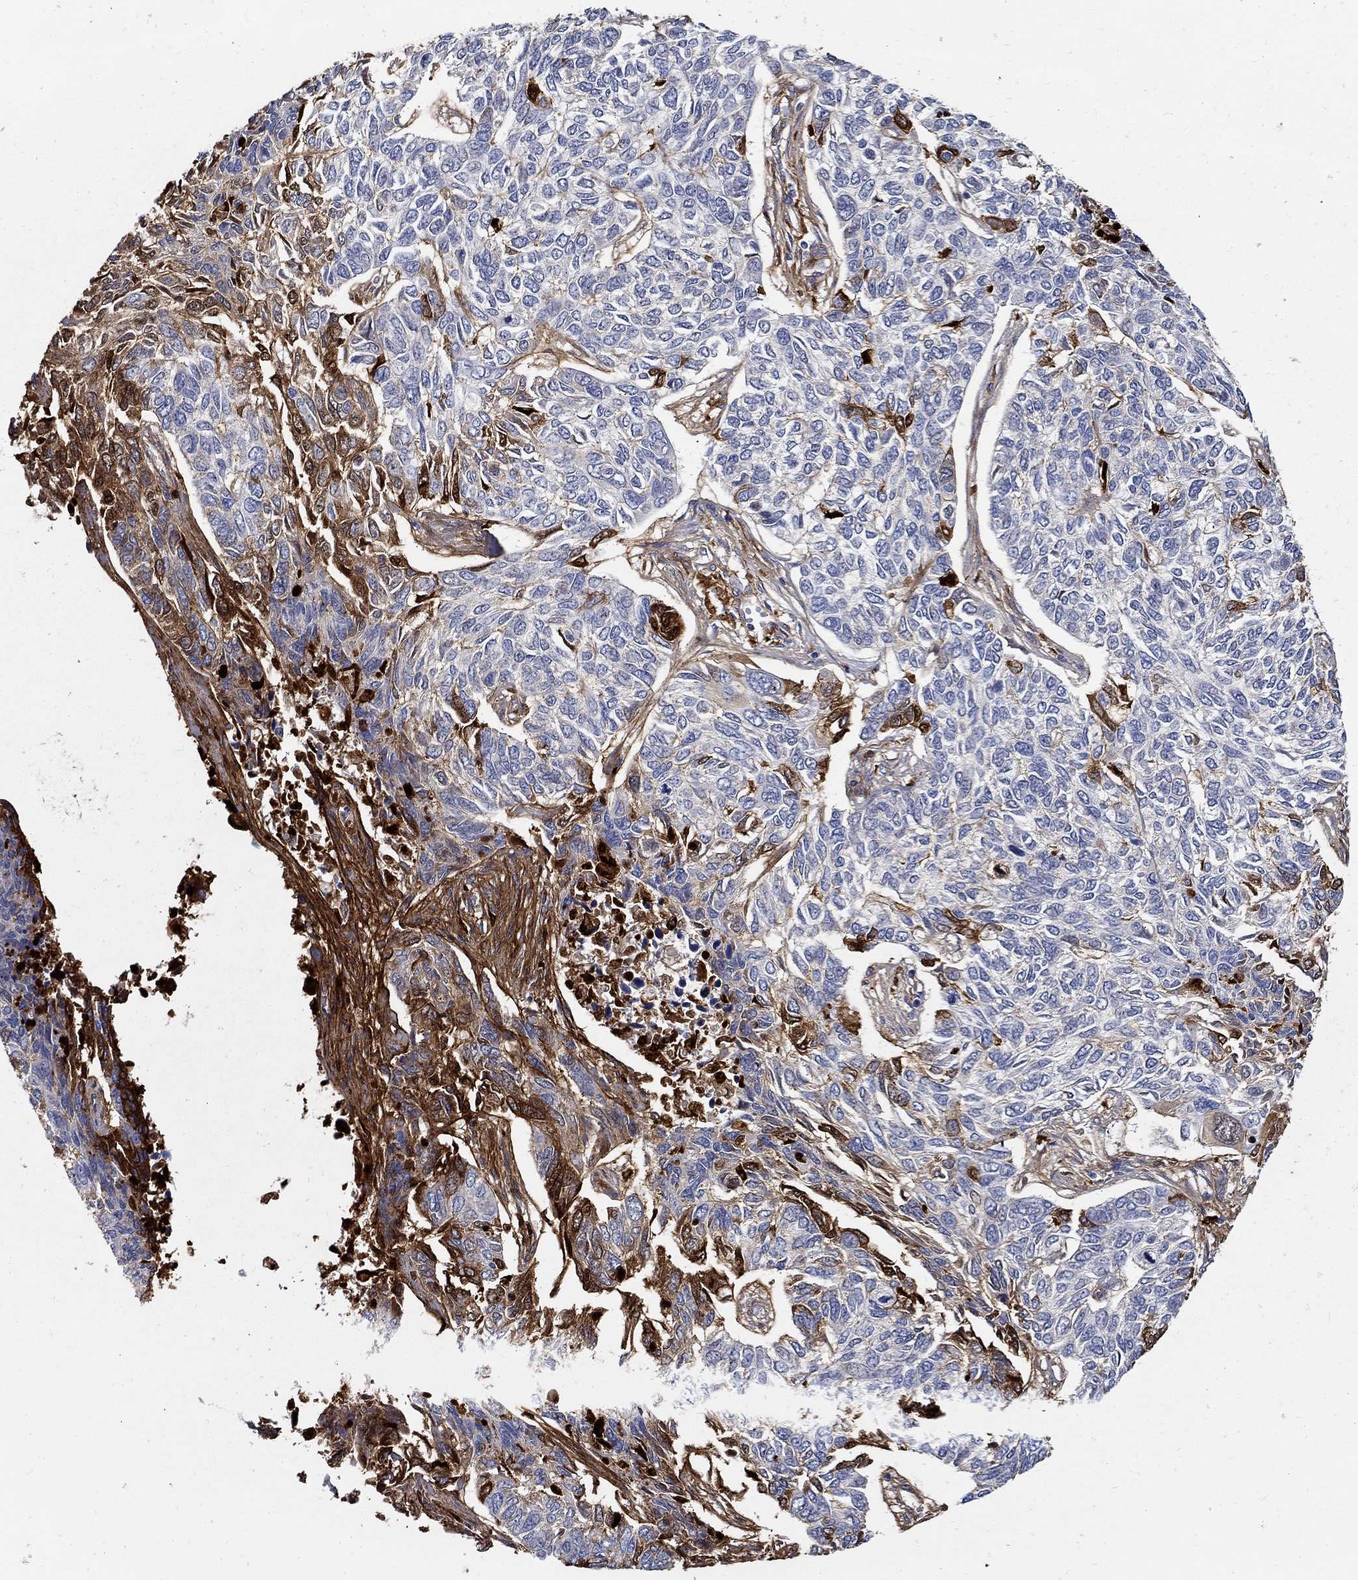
{"staining": {"intensity": "negative", "quantity": "none", "location": "none"}, "tissue": "skin cancer", "cell_type": "Tumor cells", "image_type": "cancer", "snomed": [{"axis": "morphology", "description": "Basal cell carcinoma"}, {"axis": "topography", "description": "Skin"}], "caption": "Tumor cells show no significant positivity in basal cell carcinoma (skin).", "gene": "TGFBI", "patient": {"sex": "female", "age": 65}}